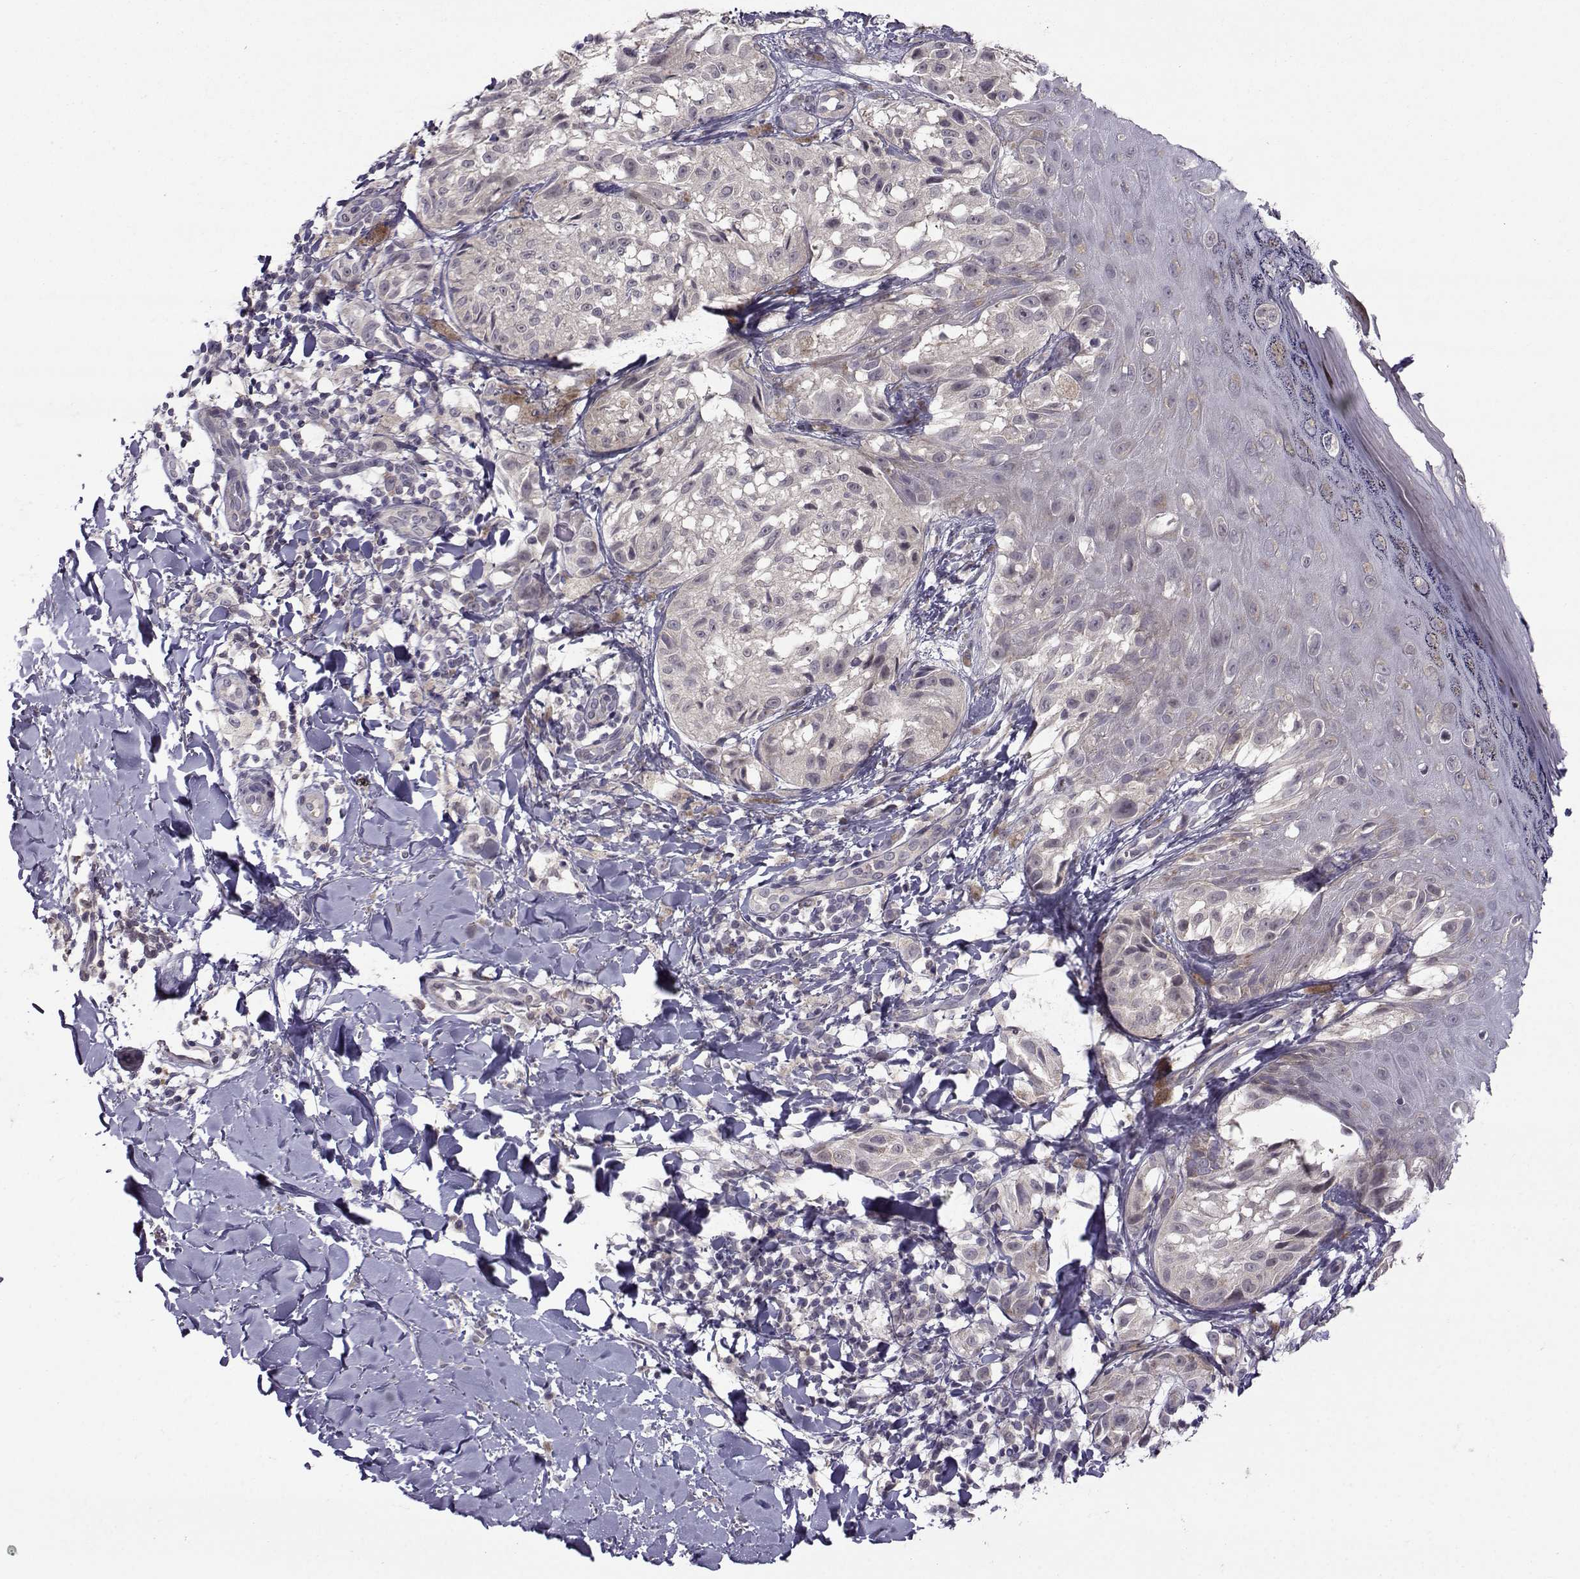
{"staining": {"intensity": "negative", "quantity": "none", "location": "none"}, "tissue": "melanoma", "cell_type": "Tumor cells", "image_type": "cancer", "snomed": [{"axis": "morphology", "description": "Malignant melanoma, NOS"}, {"axis": "topography", "description": "Skin"}], "caption": "Immunohistochemistry (IHC) of human malignant melanoma shows no staining in tumor cells. Brightfield microscopy of IHC stained with DAB (brown) and hematoxylin (blue), captured at high magnification.", "gene": "DDX20", "patient": {"sex": "male", "age": 36}}